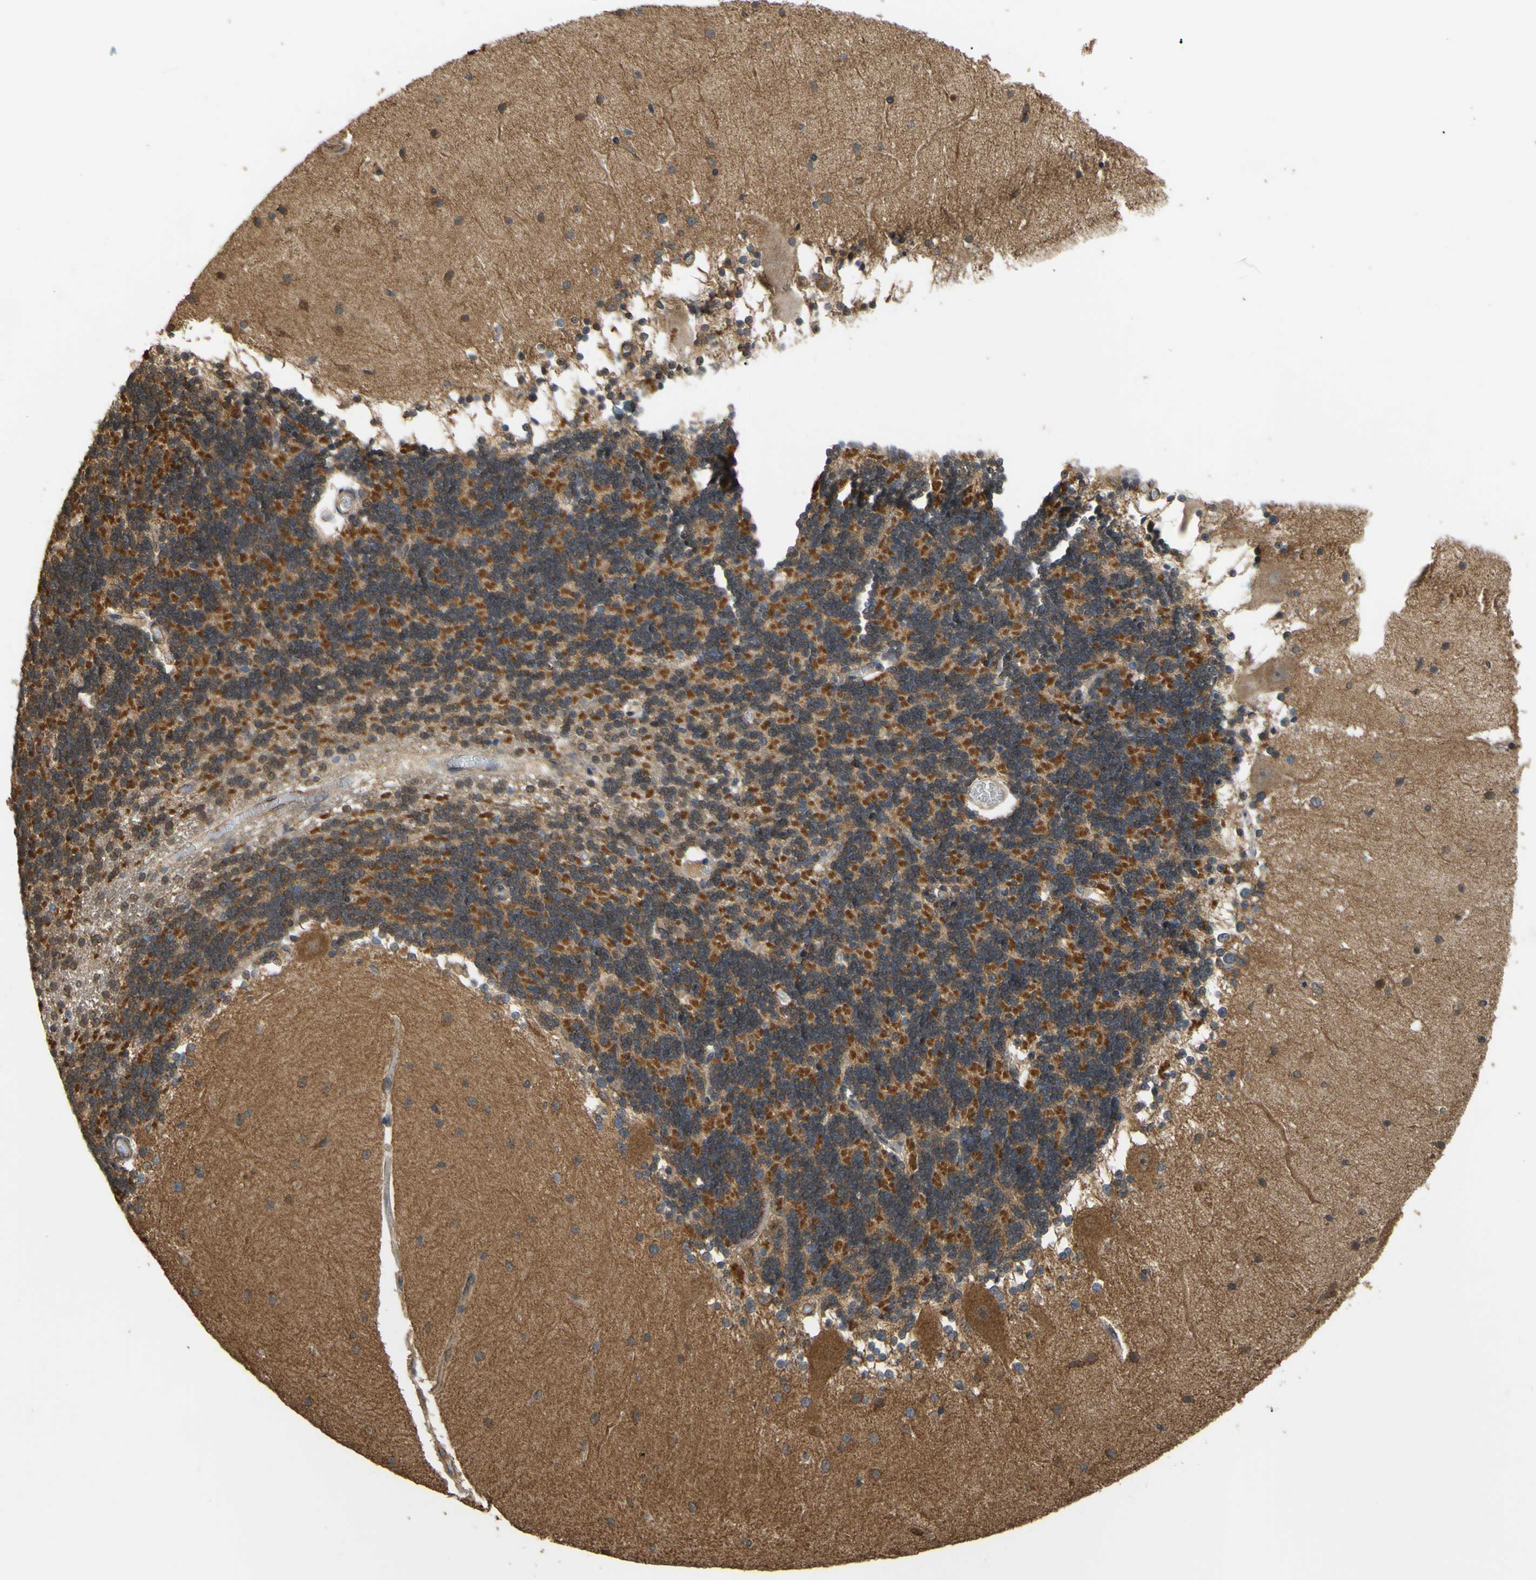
{"staining": {"intensity": "moderate", "quantity": ">75%", "location": "cytoplasmic/membranous"}, "tissue": "cerebellum", "cell_type": "Cells in granular layer", "image_type": "normal", "snomed": [{"axis": "morphology", "description": "Normal tissue, NOS"}, {"axis": "topography", "description": "Cerebellum"}], "caption": "About >75% of cells in granular layer in unremarkable human cerebellum demonstrate moderate cytoplasmic/membranous protein staining as visualized by brown immunohistochemical staining.", "gene": "CTTN", "patient": {"sex": "female", "age": 54}}